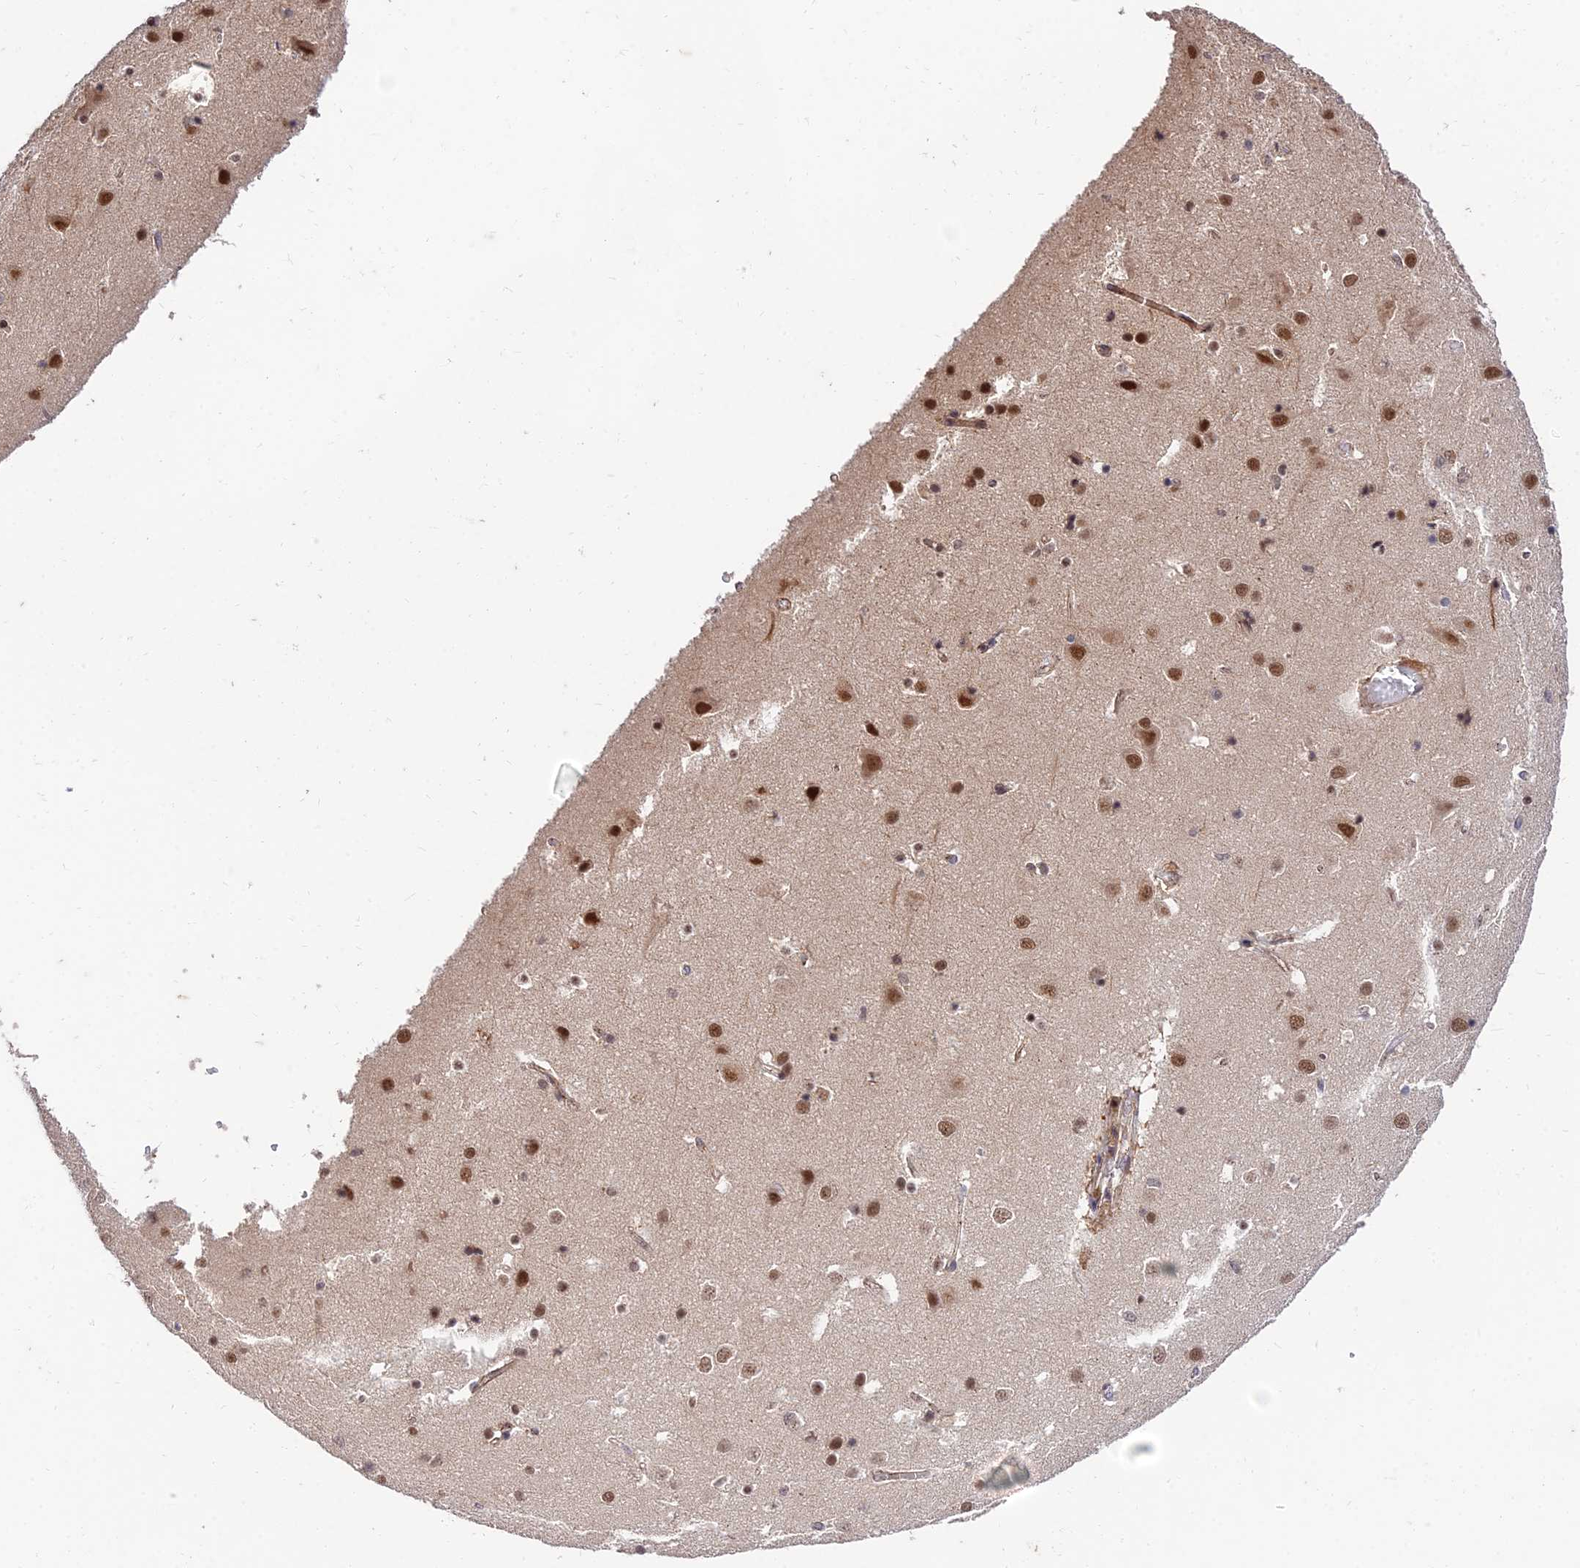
{"staining": {"intensity": "weak", "quantity": ">75%", "location": "cytoplasmic/membranous"}, "tissue": "cerebral cortex", "cell_type": "Endothelial cells", "image_type": "normal", "snomed": [{"axis": "morphology", "description": "Normal tissue, NOS"}, {"axis": "topography", "description": "Cerebral cortex"}], "caption": "IHC histopathology image of normal human cerebral cortex stained for a protein (brown), which demonstrates low levels of weak cytoplasmic/membranous staining in about >75% of endothelial cells.", "gene": "ZNF85", "patient": {"sex": "male", "age": 54}}